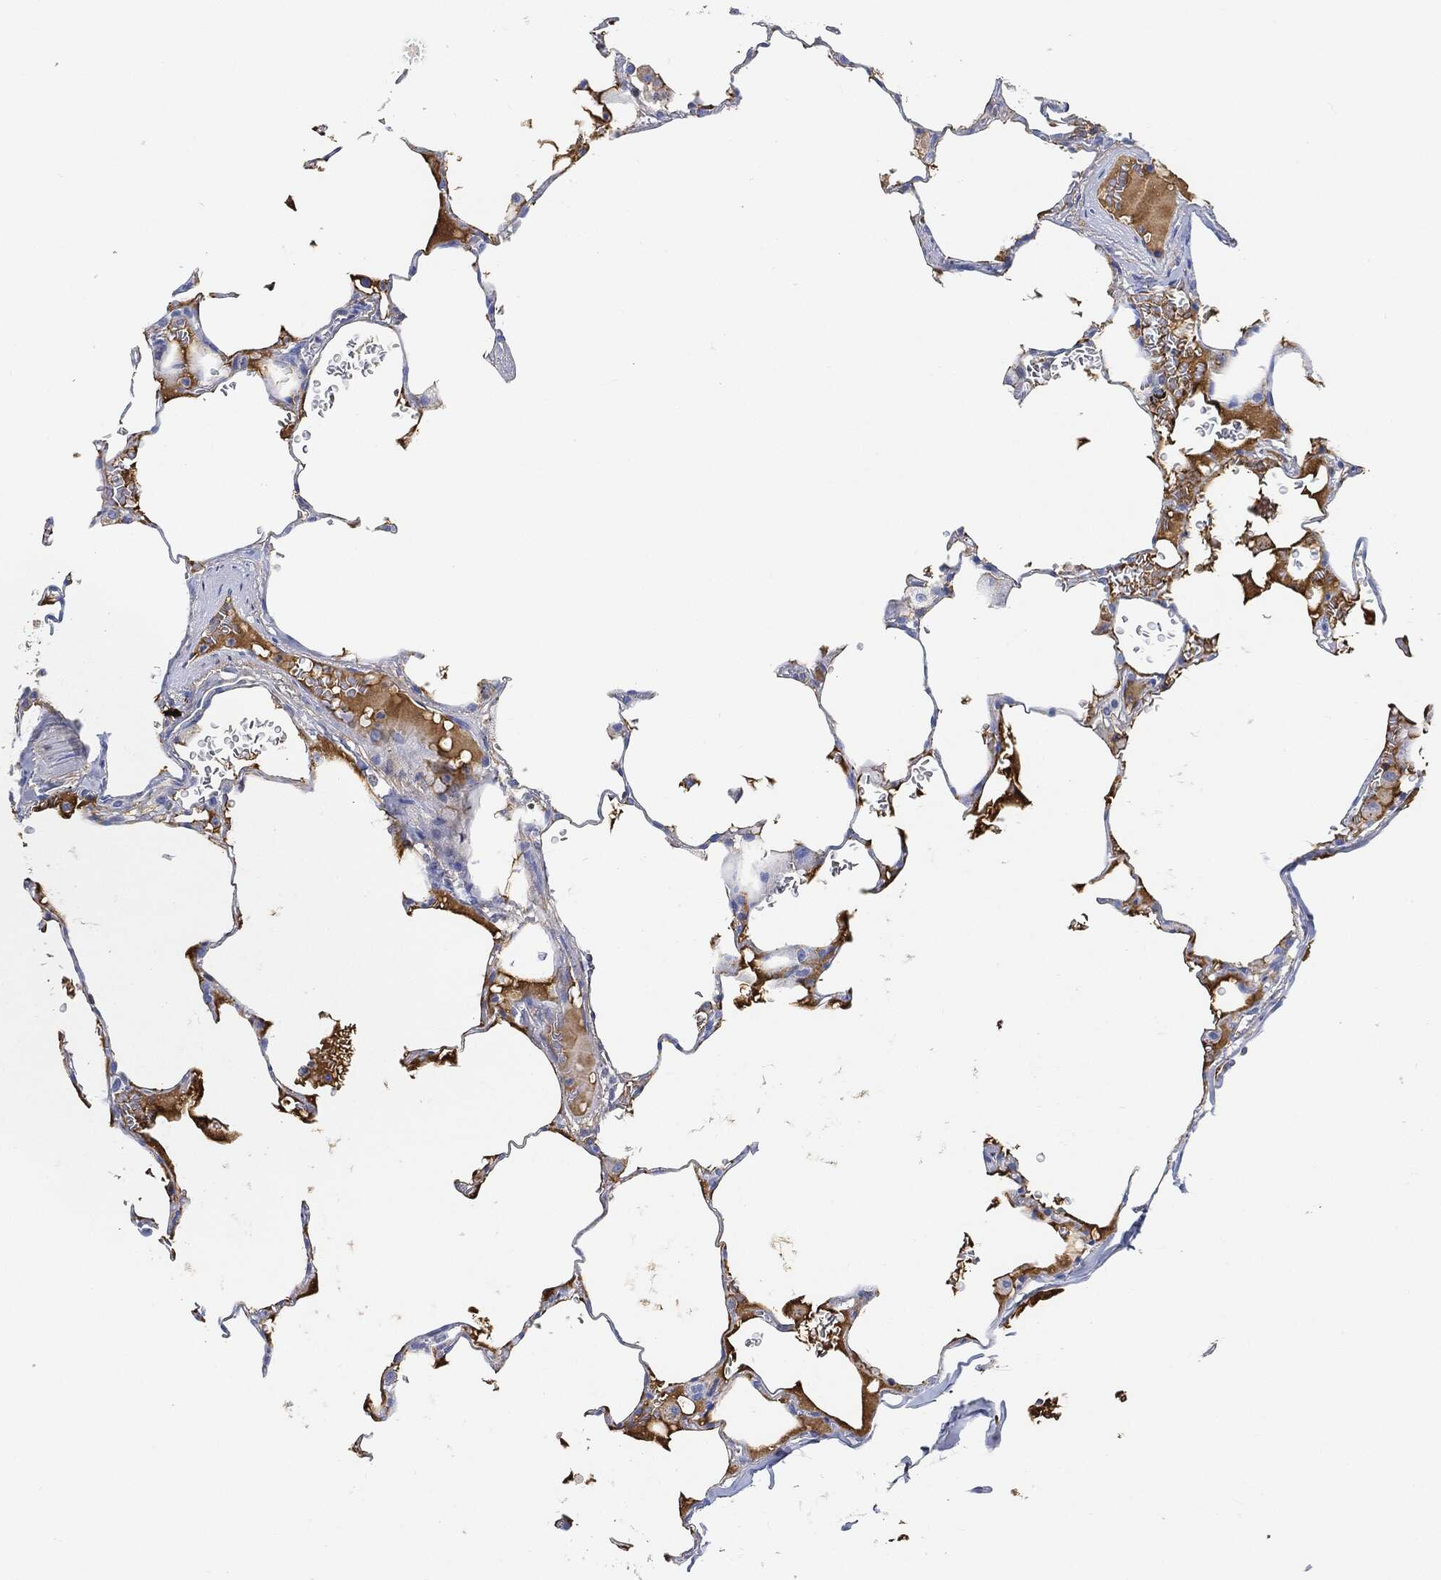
{"staining": {"intensity": "negative", "quantity": "none", "location": "none"}, "tissue": "lung", "cell_type": "Alveolar cells", "image_type": "normal", "snomed": [{"axis": "morphology", "description": "Normal tissue, NOS"}, {"axis": "morphology", "description": "Adenocarcinoma, metastatic, NOS"}, {"axis": "topography", "description": "Lung"}], "caption": "Immunohistochemistry of unremarkable human lung demonstrates no staining in alveolar cells. (Brightfield microscopy of DAB IHC at high magnification).", "gene": "IGLV6", "patient": {"sex": "male", "age": 45}}